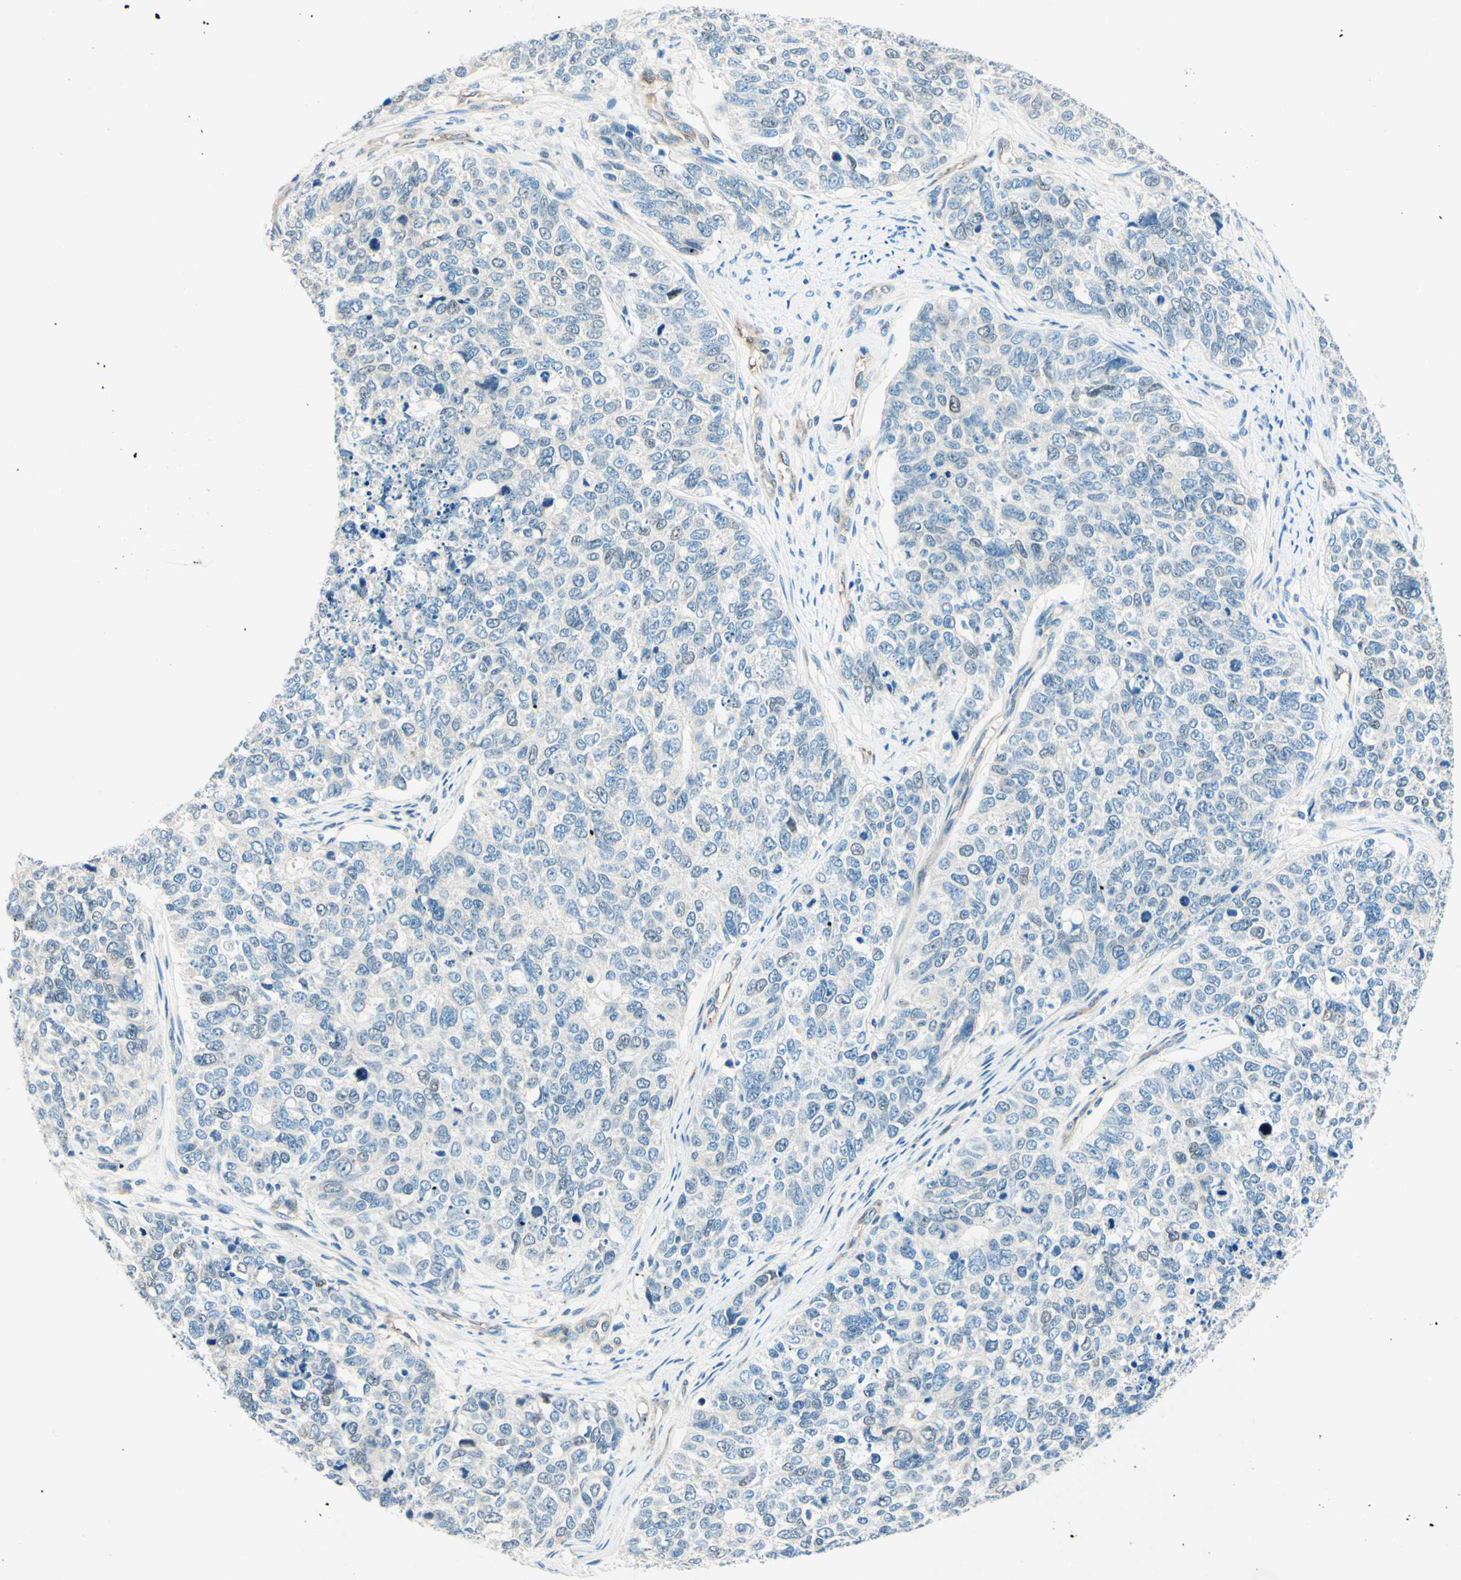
{"staining": {"intensity": "negative", "quantity": "none", "location": "none"}, "tissue": "cervical cancer", "cell_type": "Tumor cells", "image_type": "cancer", "snomed": [{"axis": "morphology", "description": "Squamous cell carcinoma, NOS"}, {"axis": "topography", "description": "Cervix"}], "caption": "Cervical cancer was stained to show a protein in brown. There is no significant expression in tumor cells.", "gene": "TAOK2", "patient": {"sex": "female", "age": 63}}